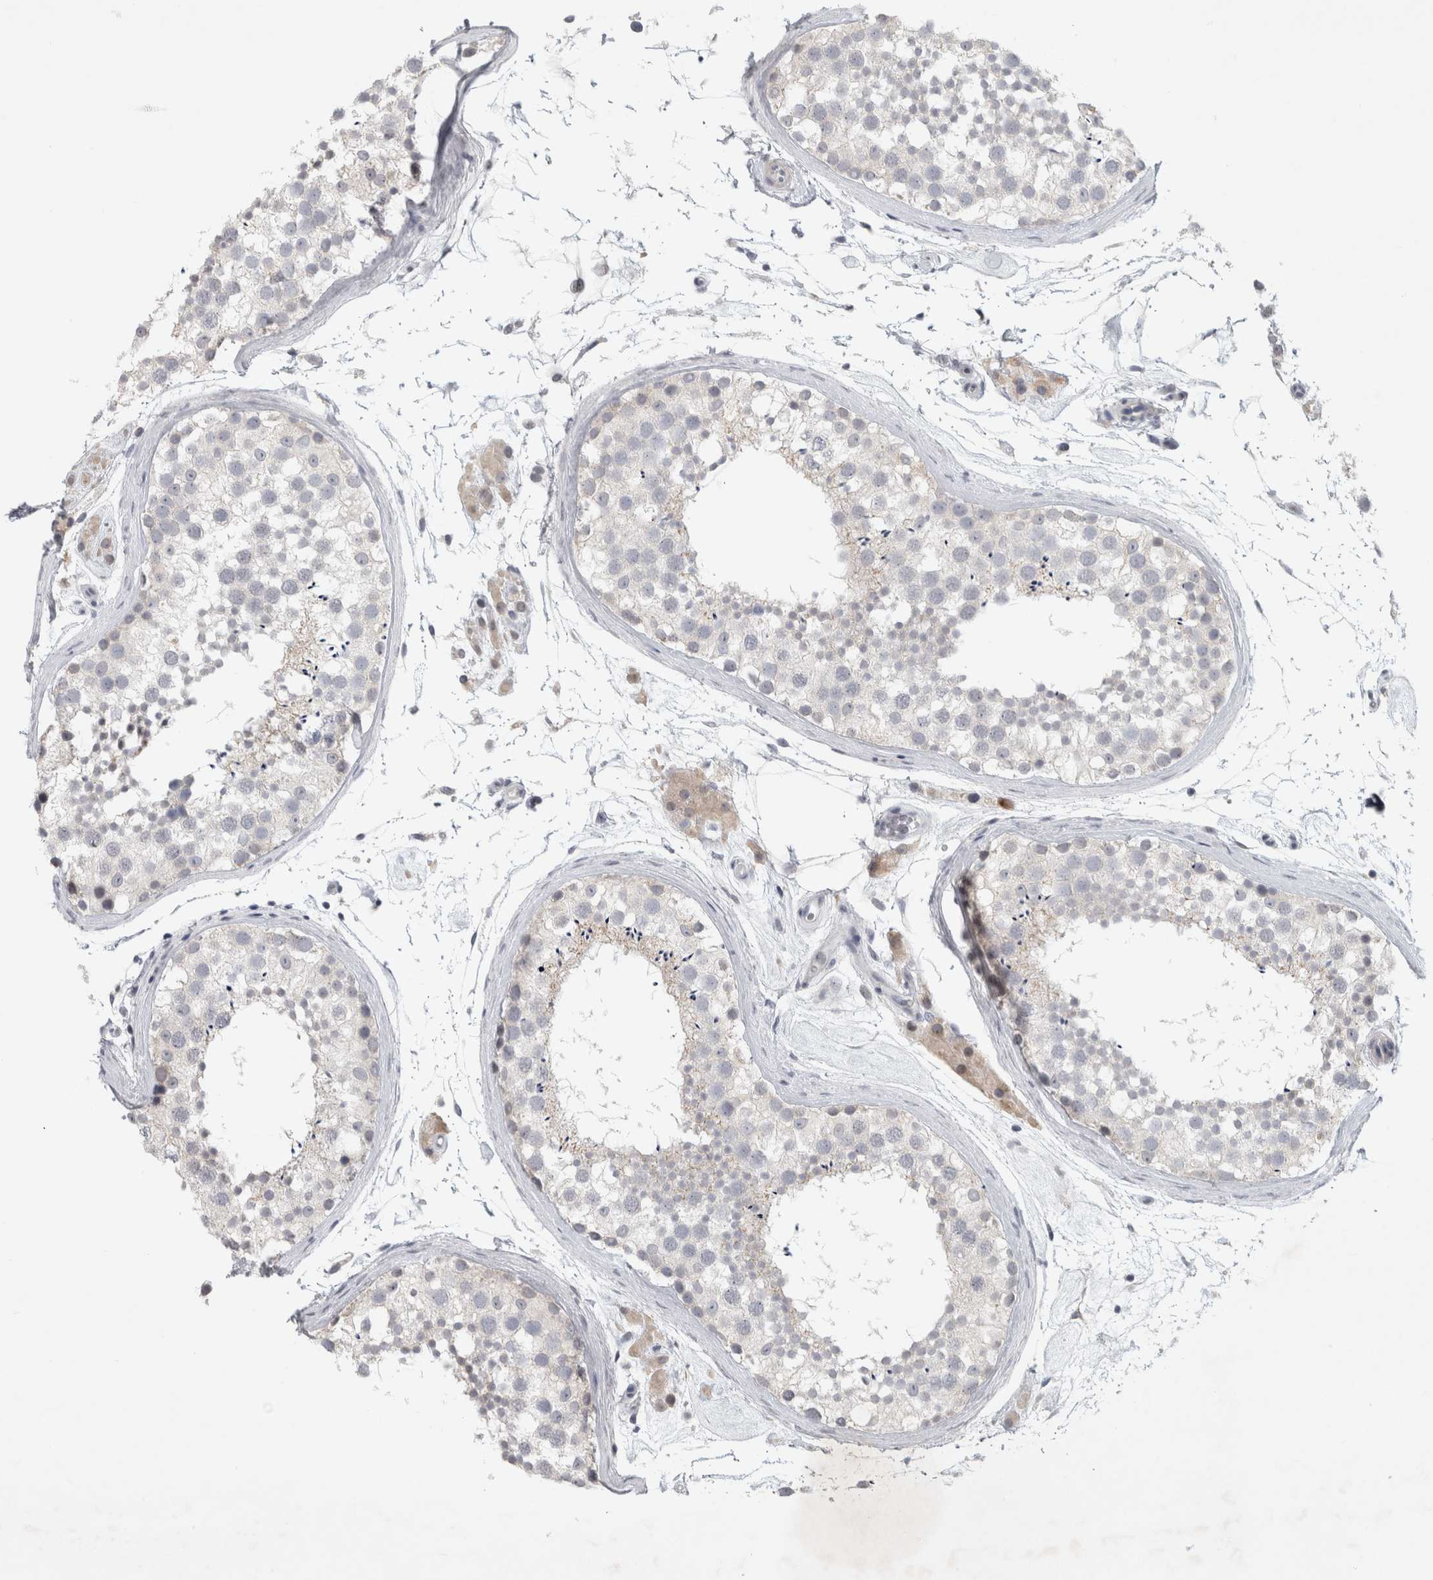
{"staining": {"intensity": "negative", "quantity": "none", "location": "none"}, "tissue": "testis", "cell_type": "Cells in seminiferous ducts", "image_type": "normal", "snomed": [{"axis": "morphology", "description": "Normal tissue, NOS"}, {"axis": "topography", "description": "Testis"}], "caption": "IHC micrograph of normal testis: testis stained with DAB (3,3'-diaminobenzidine) demonstrates no significant protein positivity in cells in seminiferous ducts.", "gene": "PTPRN2", "patient": {"sex": "male", "age": 46}}